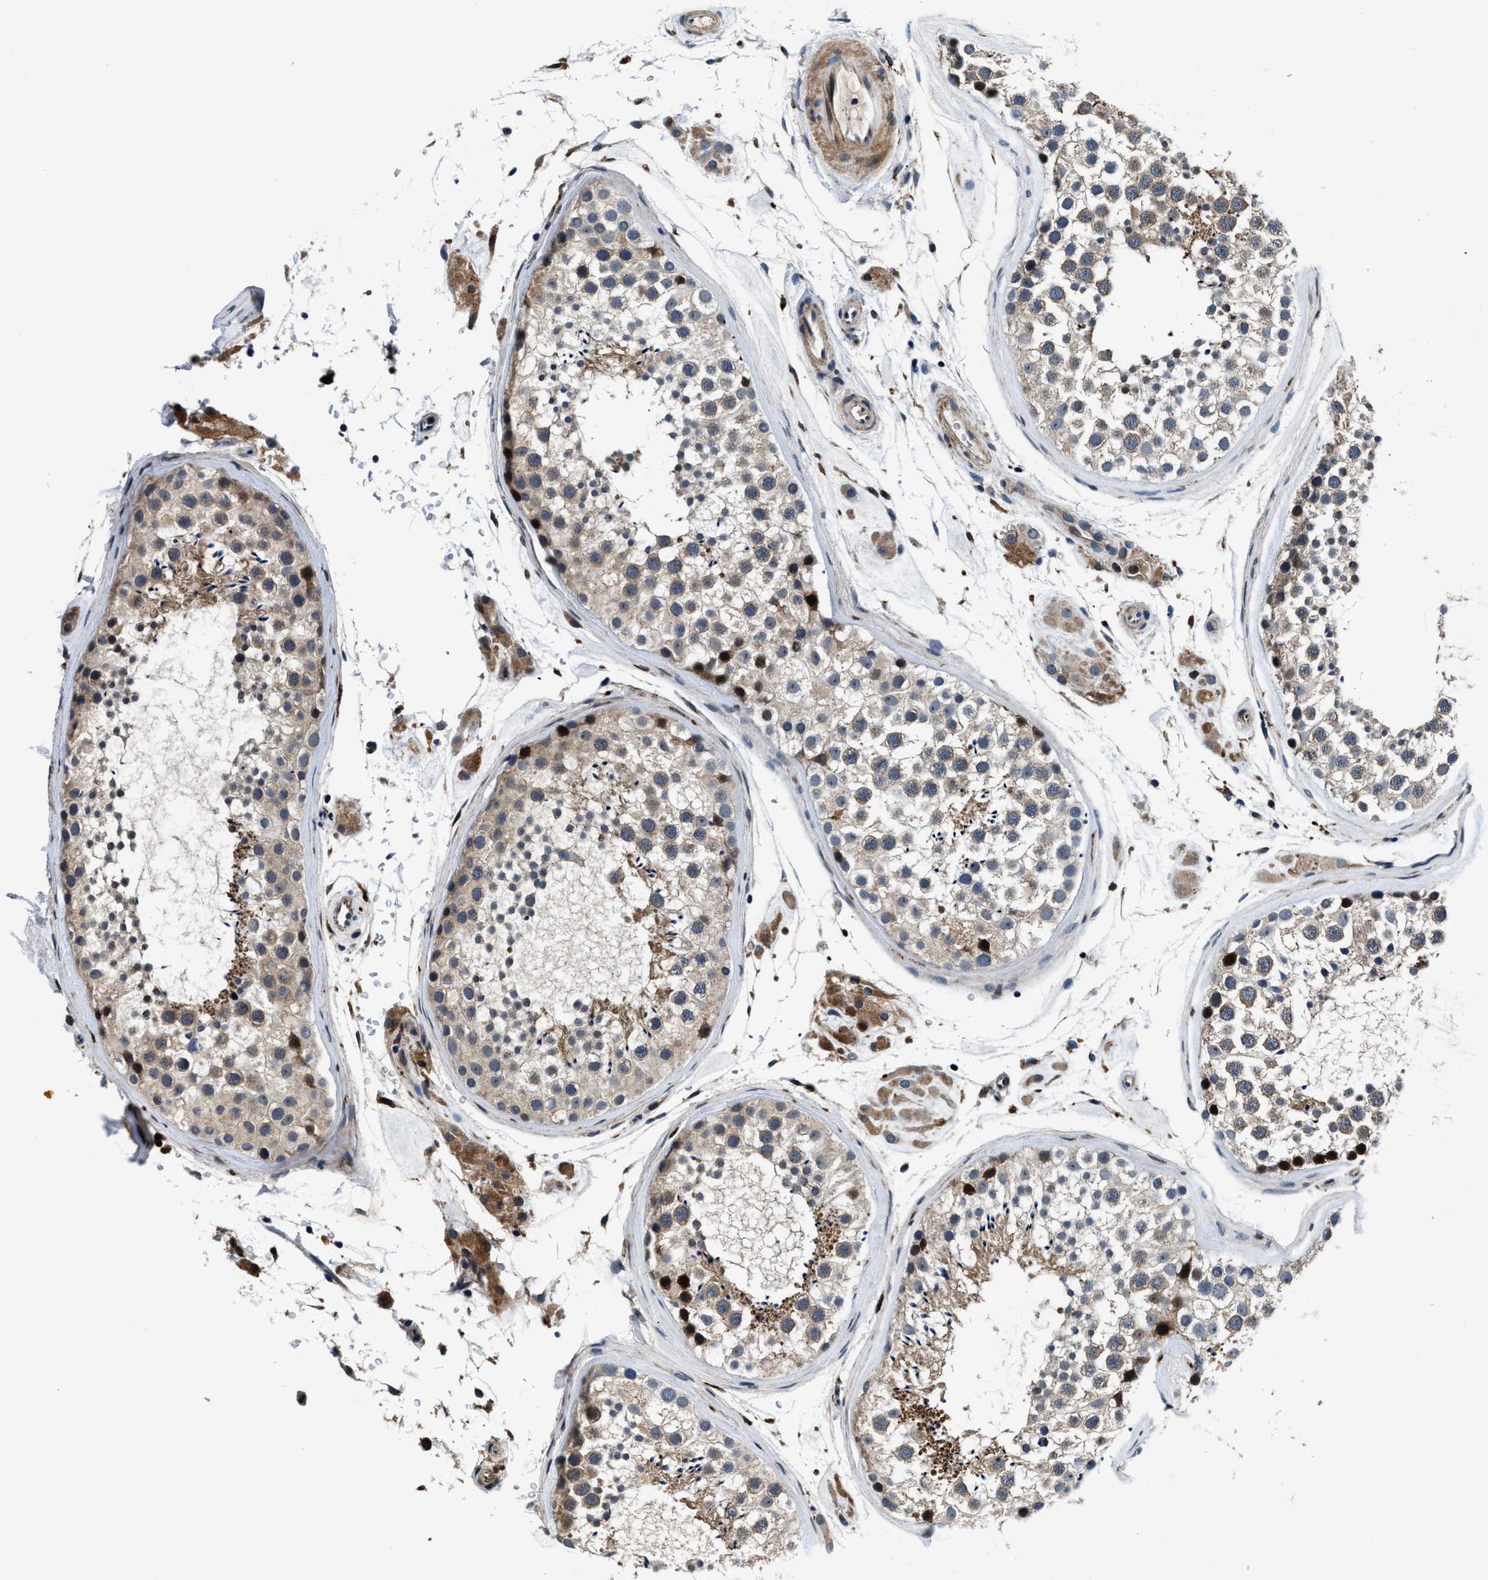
{"staining": {"intensity": "moderate", "quantity": "<25%", "location": "cytoplasmic/membranous"}, "tissue": "testis", "cell_type": "Cells in seminiferous ducts", "image_type": "normal", "snomed": [{"axis": "morphology", "description": "Normal tissue, NOS"}, {"axis": "topography", "description": "Testis"}], "caption": "Benign testis displays moderate cytoplasmic/membranous staining in about <25% of cells in seminiferous ducts.", "gene": "C2orf66", "patient": {"sex": "male", "age": 46}}